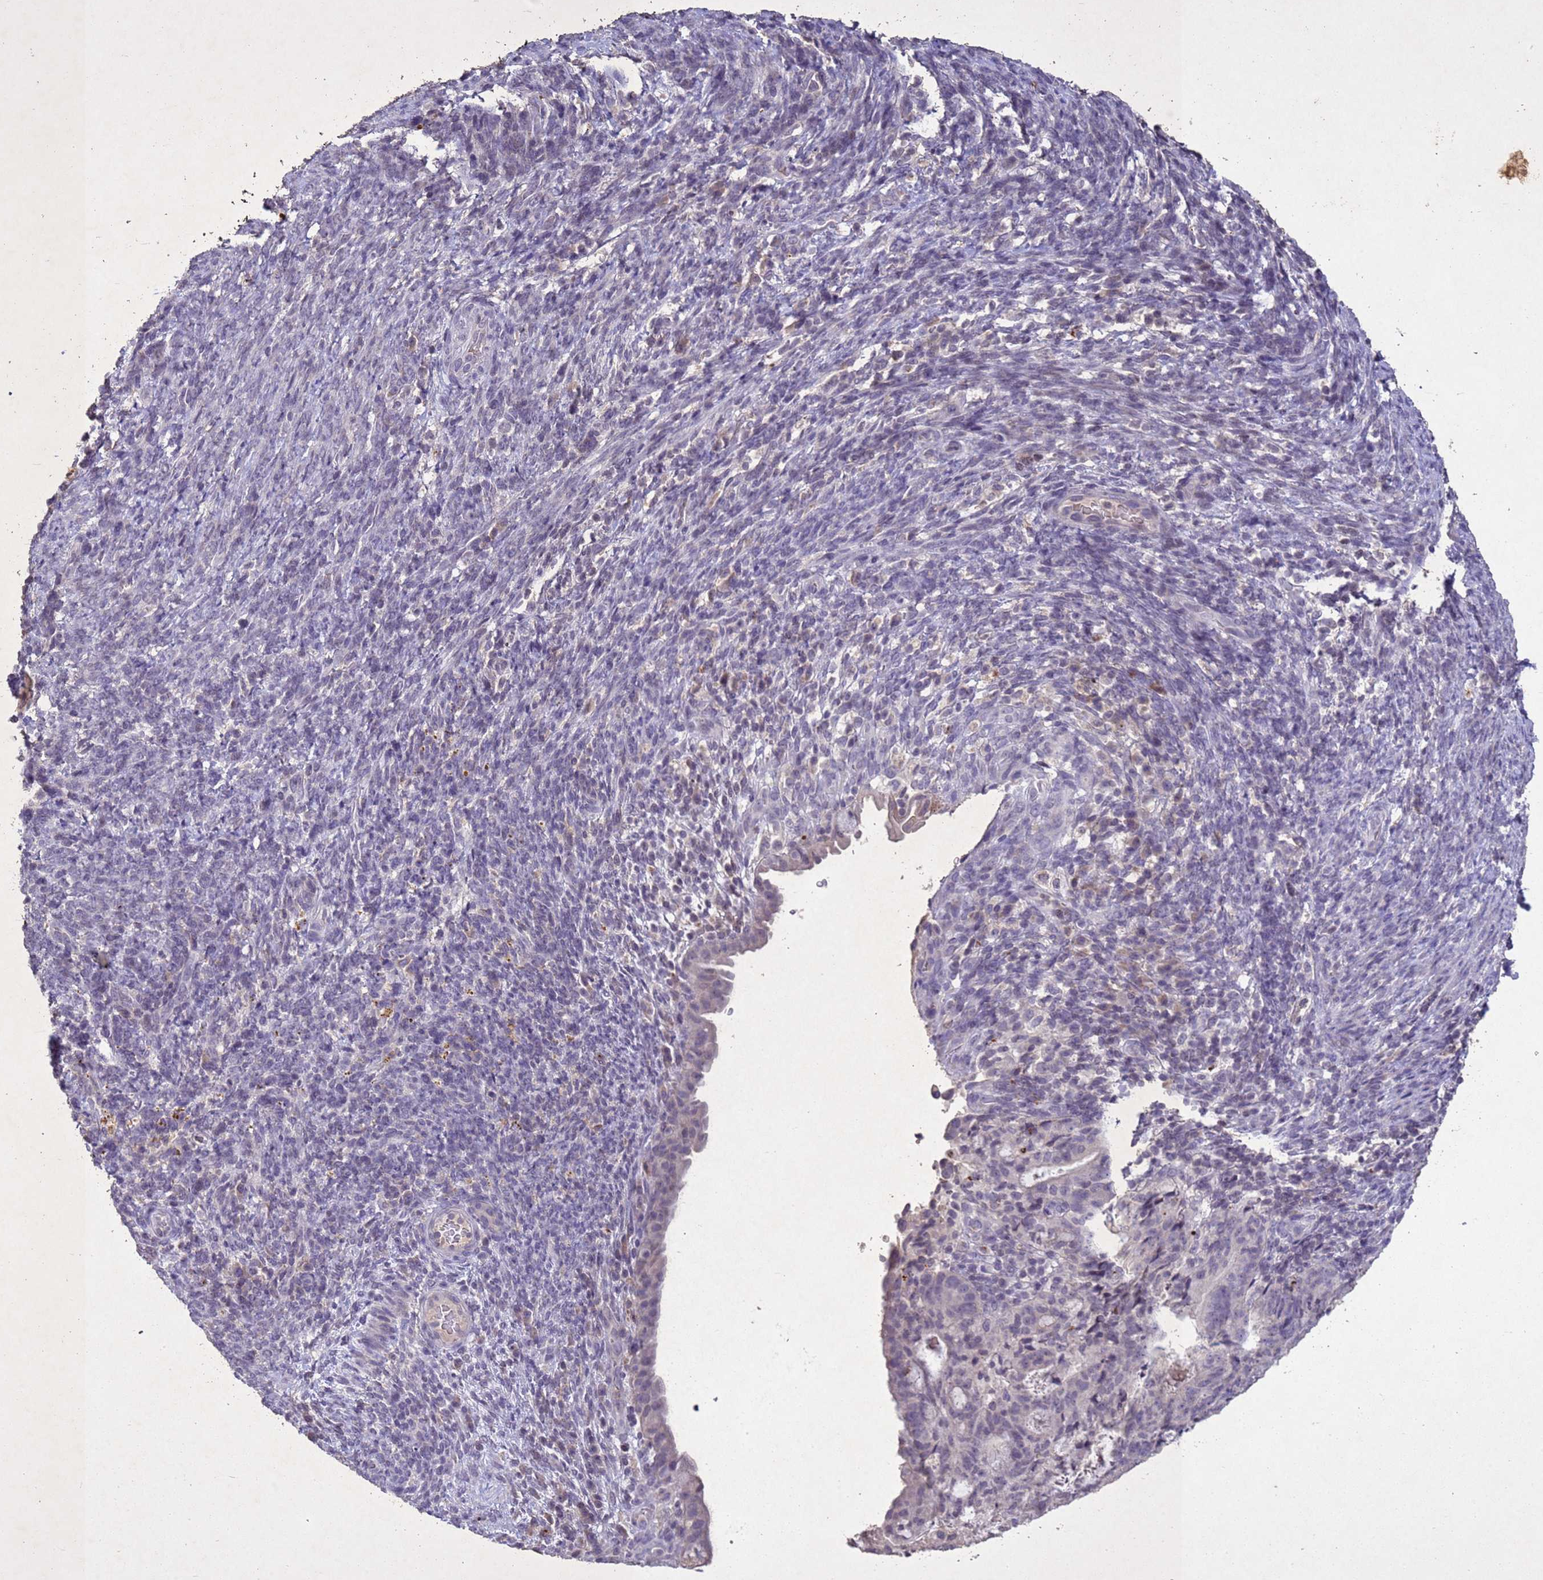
{"staining": {"intensity": "negative", "quantity": "none", "location": "none"}, "tissue": "endometrial cancer", "cell_type": "Tumor cells", "image_type": "cancer", "snomed": [{"axis": "morphology", "description": "Adenocarcinoma, NOS"}, {"axis": "topography", "description": "Endometrium"}], "caption": "High power microscopy image of an IHC image of endometrial adenocarcinoma, revealing no significant positivity in tumor cells.", "gene": "NLRP11", "patient": {"sex": "female", "age": 70}}